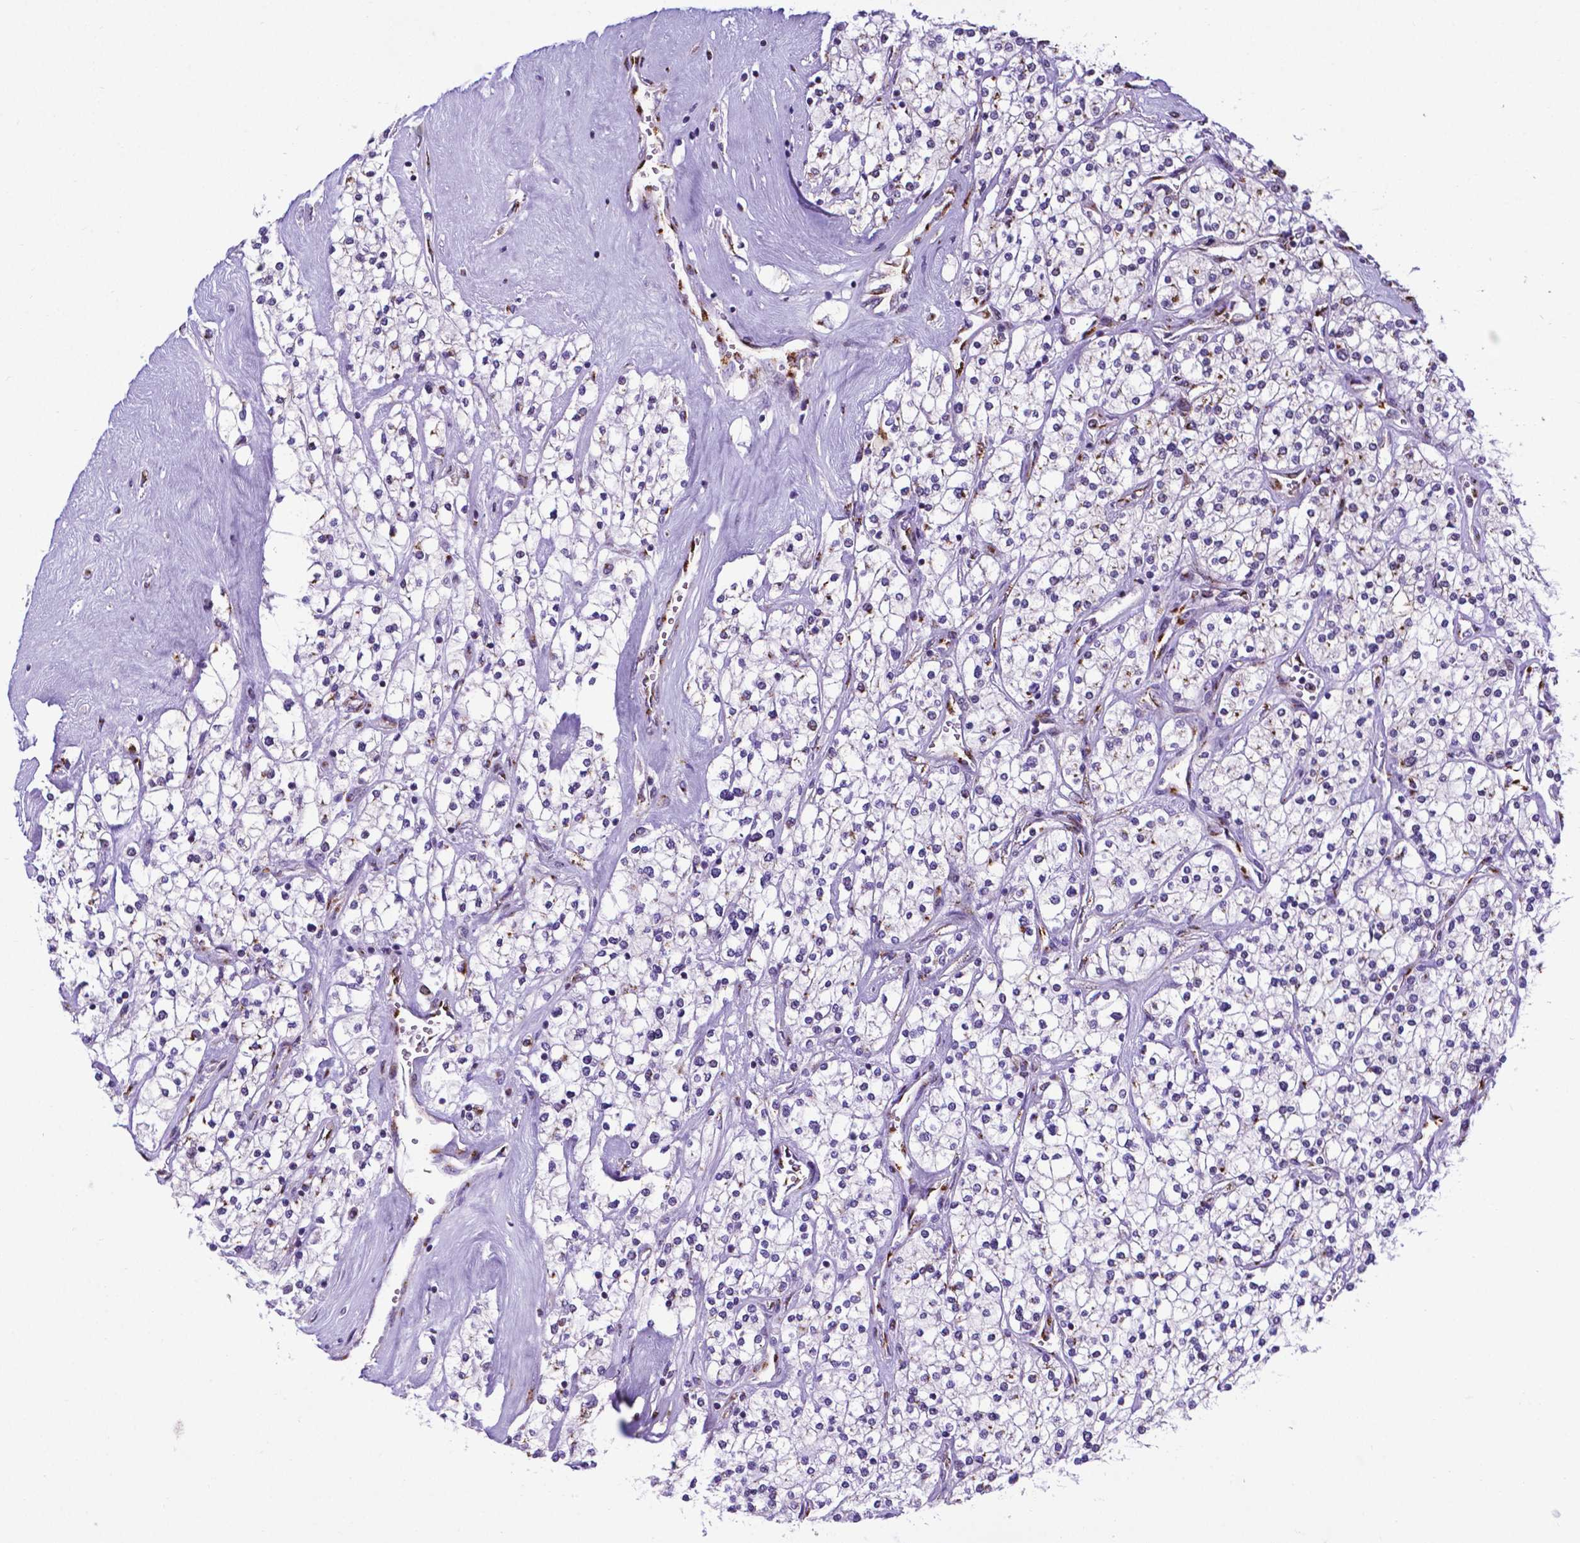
{"staining": {"intensity": "negative", "quantity": "none", "location": "none"}, "tissue": "renal cancer", "cell_type": "Tumor cells", "image_type": "cancer", "snomed": [{"axis": "morphology", "description": "Adenocarcinoma, NOS"}, {"axis": "topography", "description": "Kidney"}], "caption": "Protein analysis of adenocarcinoma (renal) reveals no significant staining in tumor cells.", "gene": "MRPL10", "patient": {"sex": "male", "age": 80}}